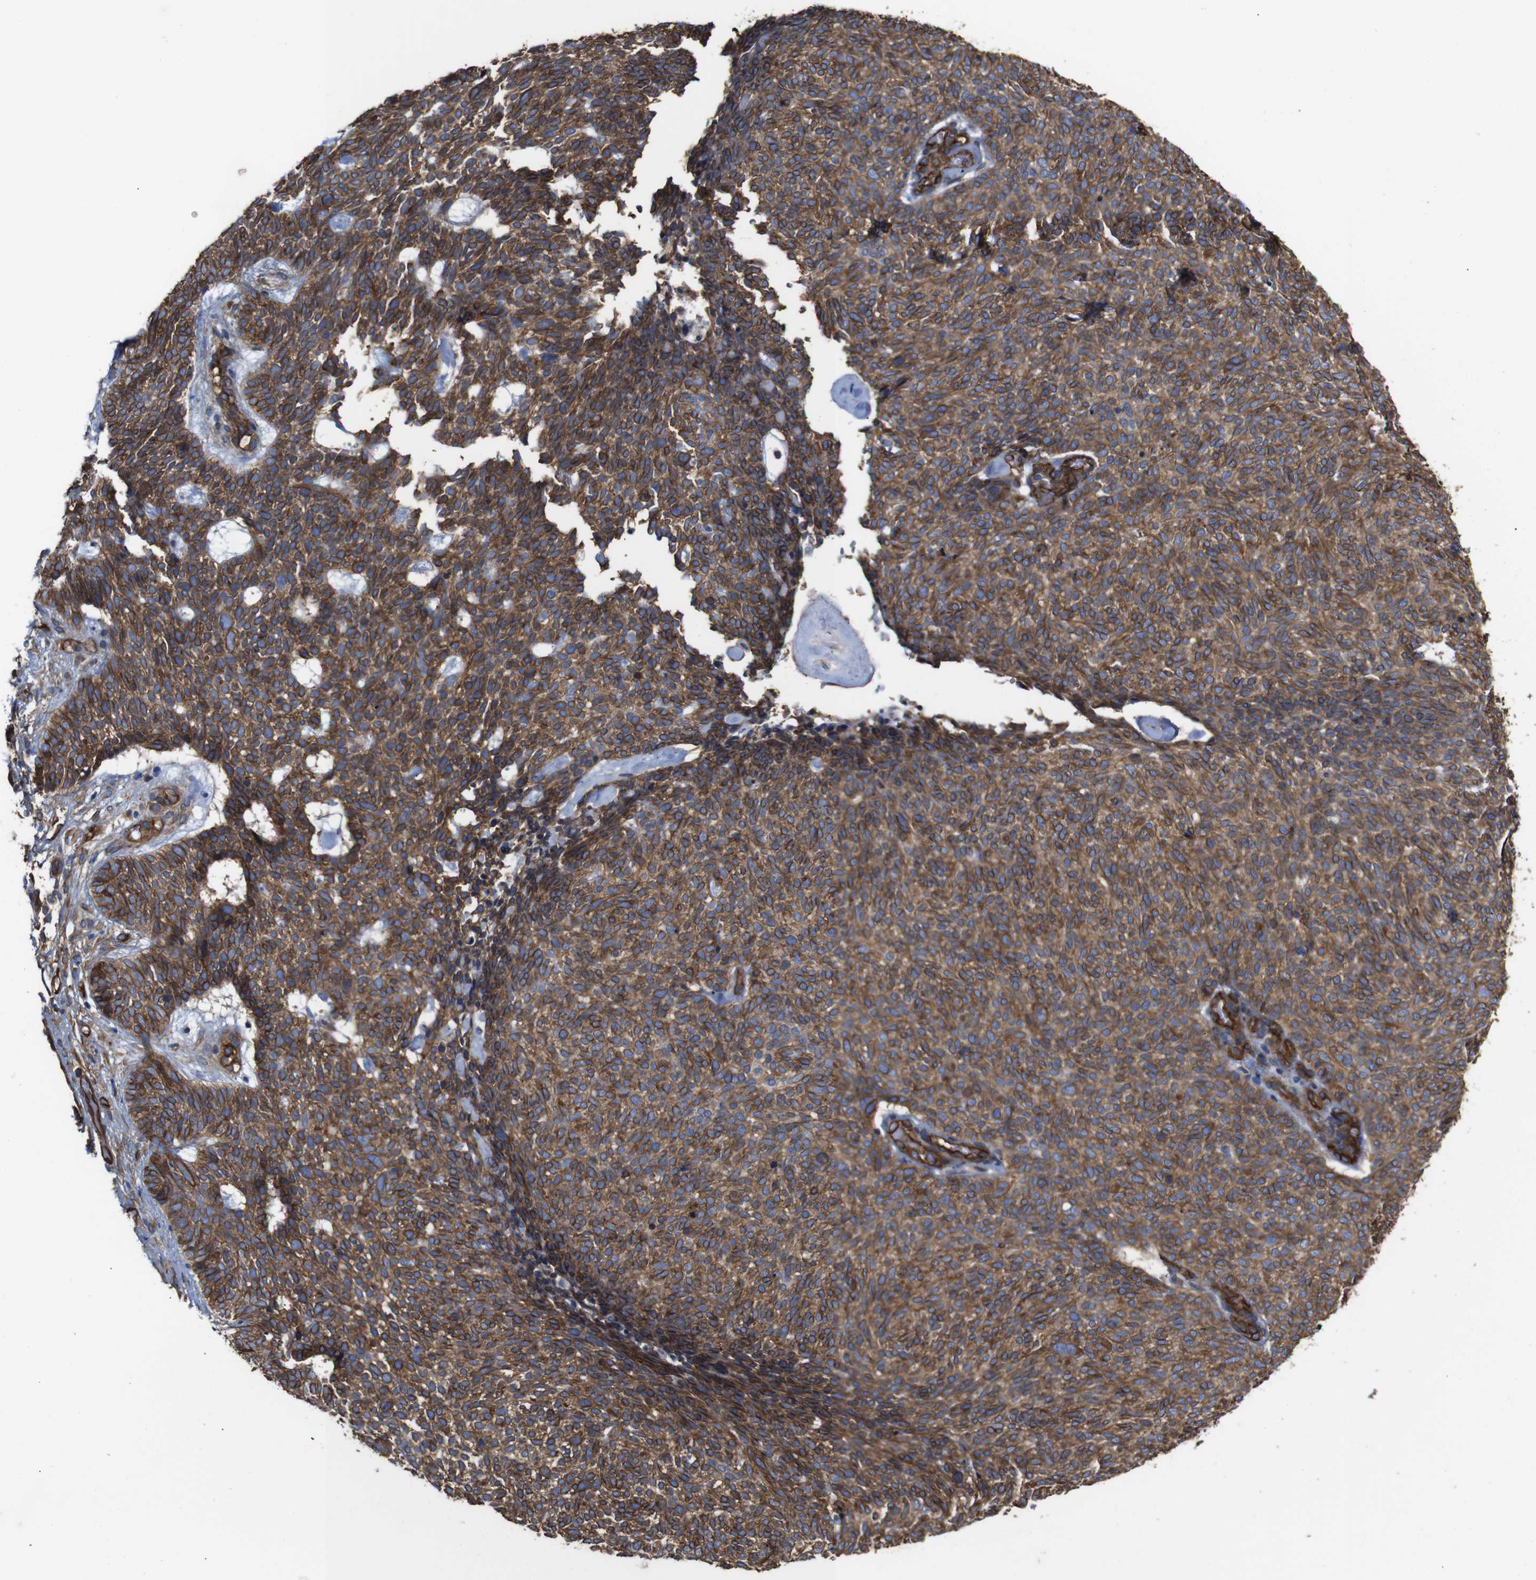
{"staining": {"intensity": "moderate", "quantity": "25%-75%", "location": "cytoplasmic/membranous"}, "tissue": "skin cancer", "cell_type": "Tumor cells", "image_type": "cancer", "snomed": [{"axis": "morphology", "description": "Basal cell carcinoma"}, {"axis": "topography", "description": "Skin"}], "caption": "Brown immunohistochemical staining in skin cancer (basal cell carcinoma) reveals moderate cytoplasmic/membranous expression in approximately 25%-75% of tumor cells. (Stains: DAB (3,3'-diaminobenzidine) in brown, nuclei in blue, Microscopy: brightfield microscopy at high magnification).", "gene": "SPTBN1", "patient": {"sex": "female", "age": 84}}